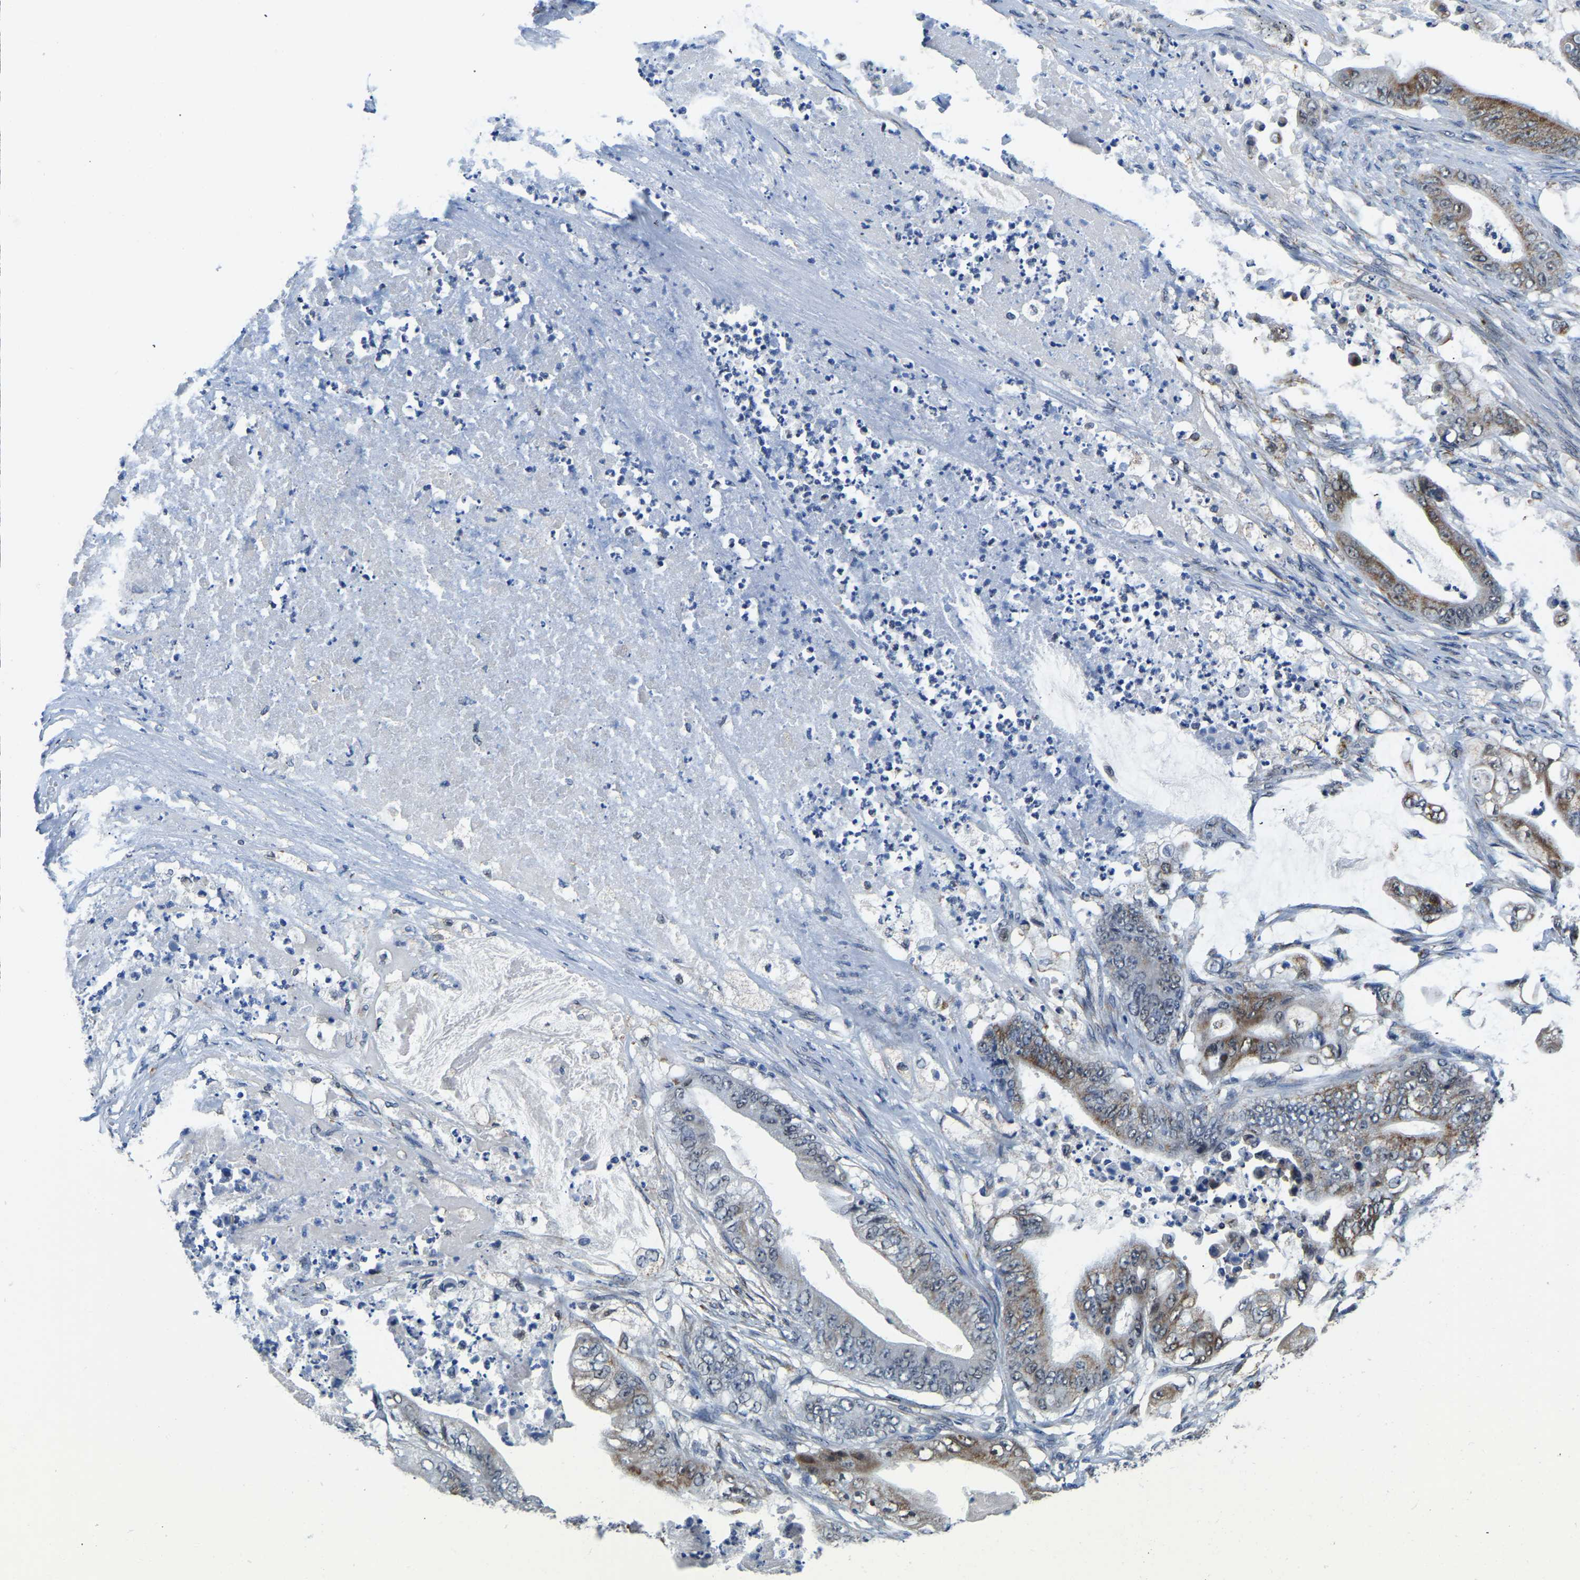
{"staining": {"intensity": "strong", "quantity": "<25%", "location": "cytoplasmic/membranous,nuclear"}, "tissue": "stomach cancer", "cell_type": "Tumor cells", "image_type": "cancer", "snomed": [{"axis": "morphology", "description": "Adenocarcinoma, NOS"}, {"axis": "topography", "description": "Stomach"}], "caption": "This is a photomicrograph of IHC staining of stomach adenocarcinoma, which shows strong positivity in the cytoplasmic/membranous and nuclear of tumor cells.", "gene": "BNIP3L", "patient": {"sex": "female", "age": 73}}